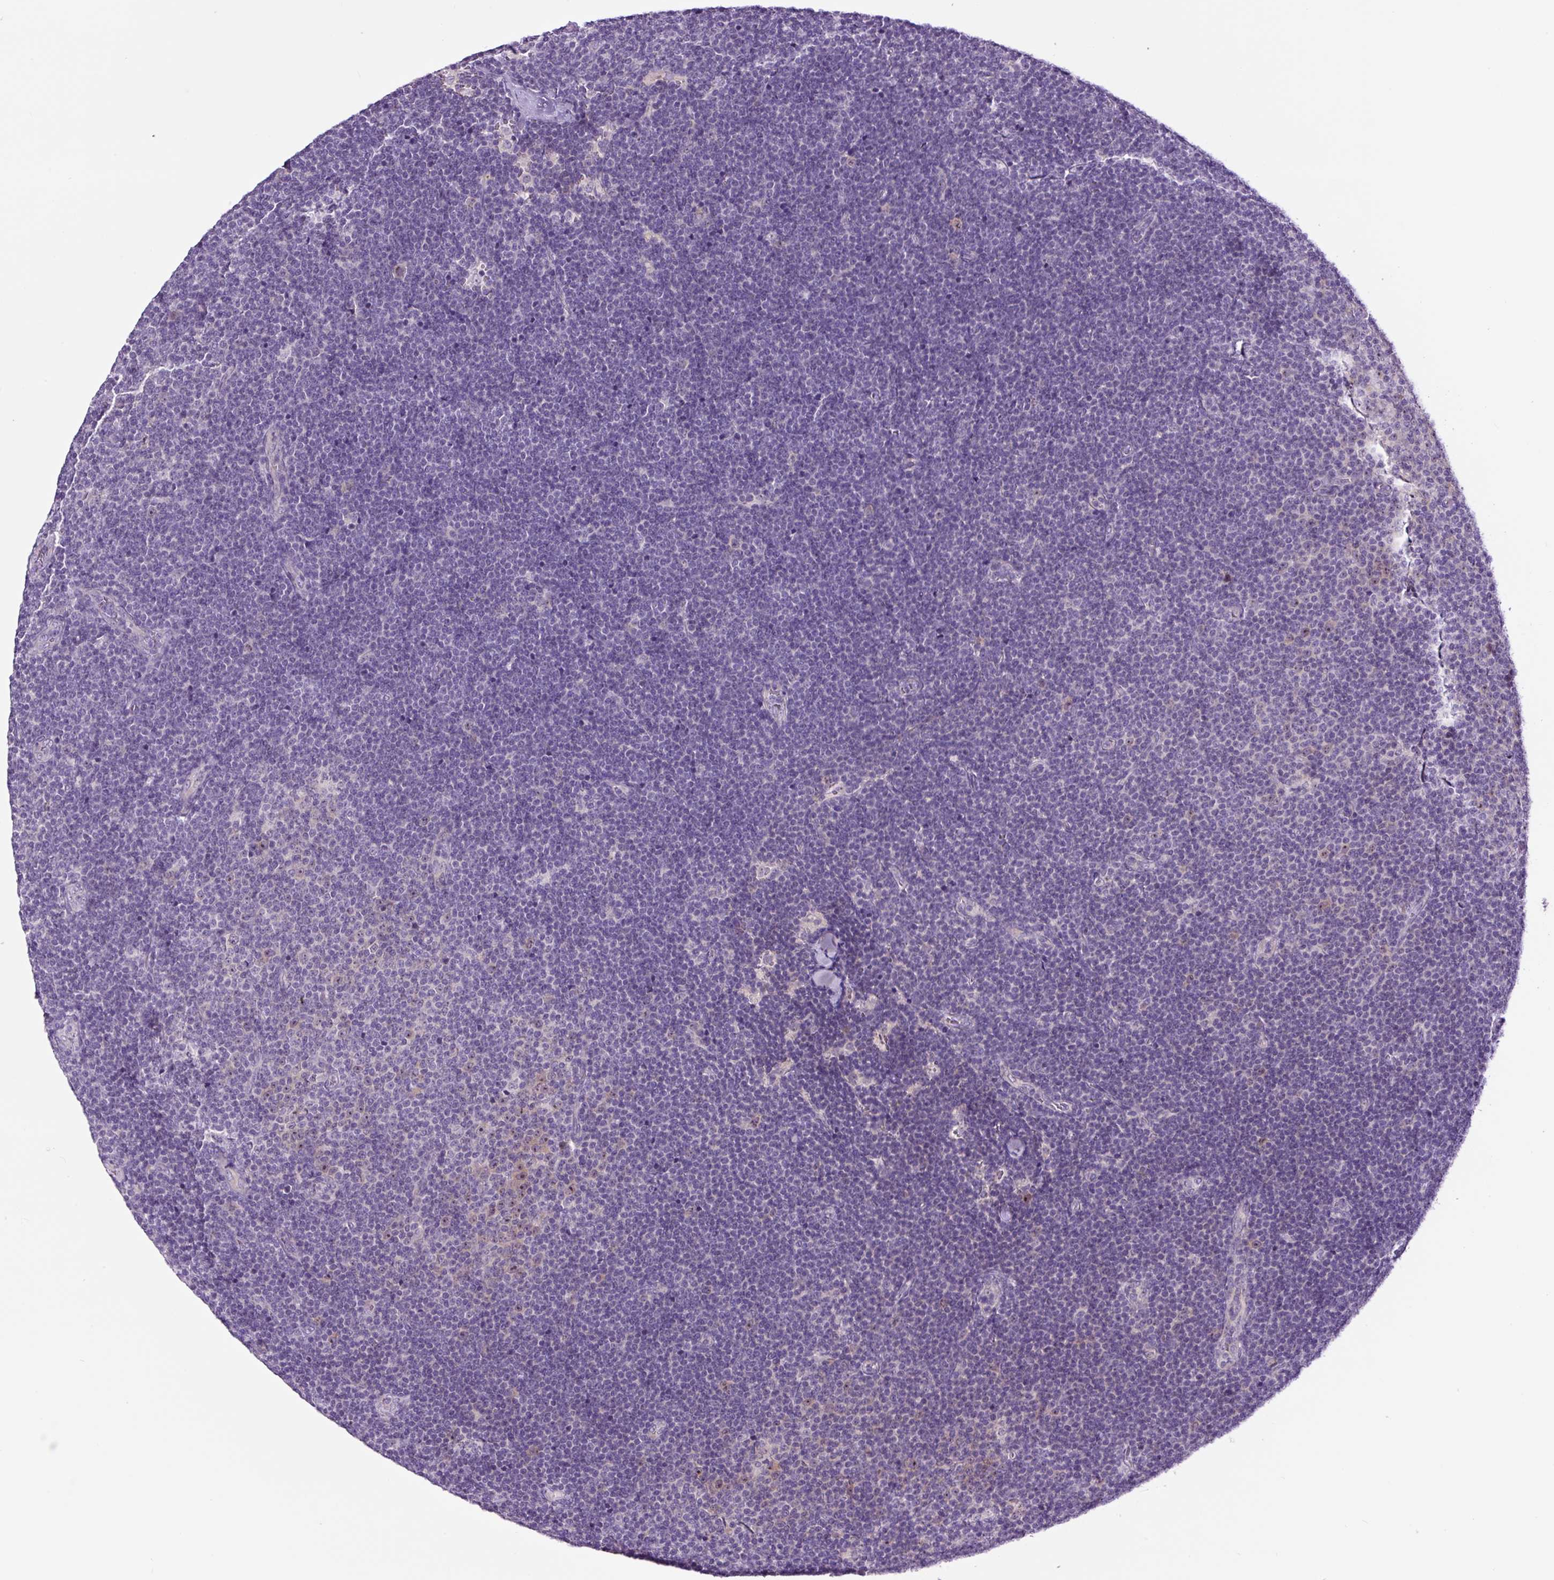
{"staining": {"intensity": "negative", "quantity": "none", "location": "none"}, "tissue": "lymphoma", "cell_type": "Tumor cells", "image_type": "cancer", "snomed": [{"axis": "morphology", "description": "Malignant lymphoma, non-Hodgkin's type, Low grade"}, {"axis": "topography", "description": "Lymph node"}], "caption": "Protein analysis of lymphoma displays no significant positivity in tumor cells.", "gene": "NOM1", "patient": {"sex": "male", "age": 48}}